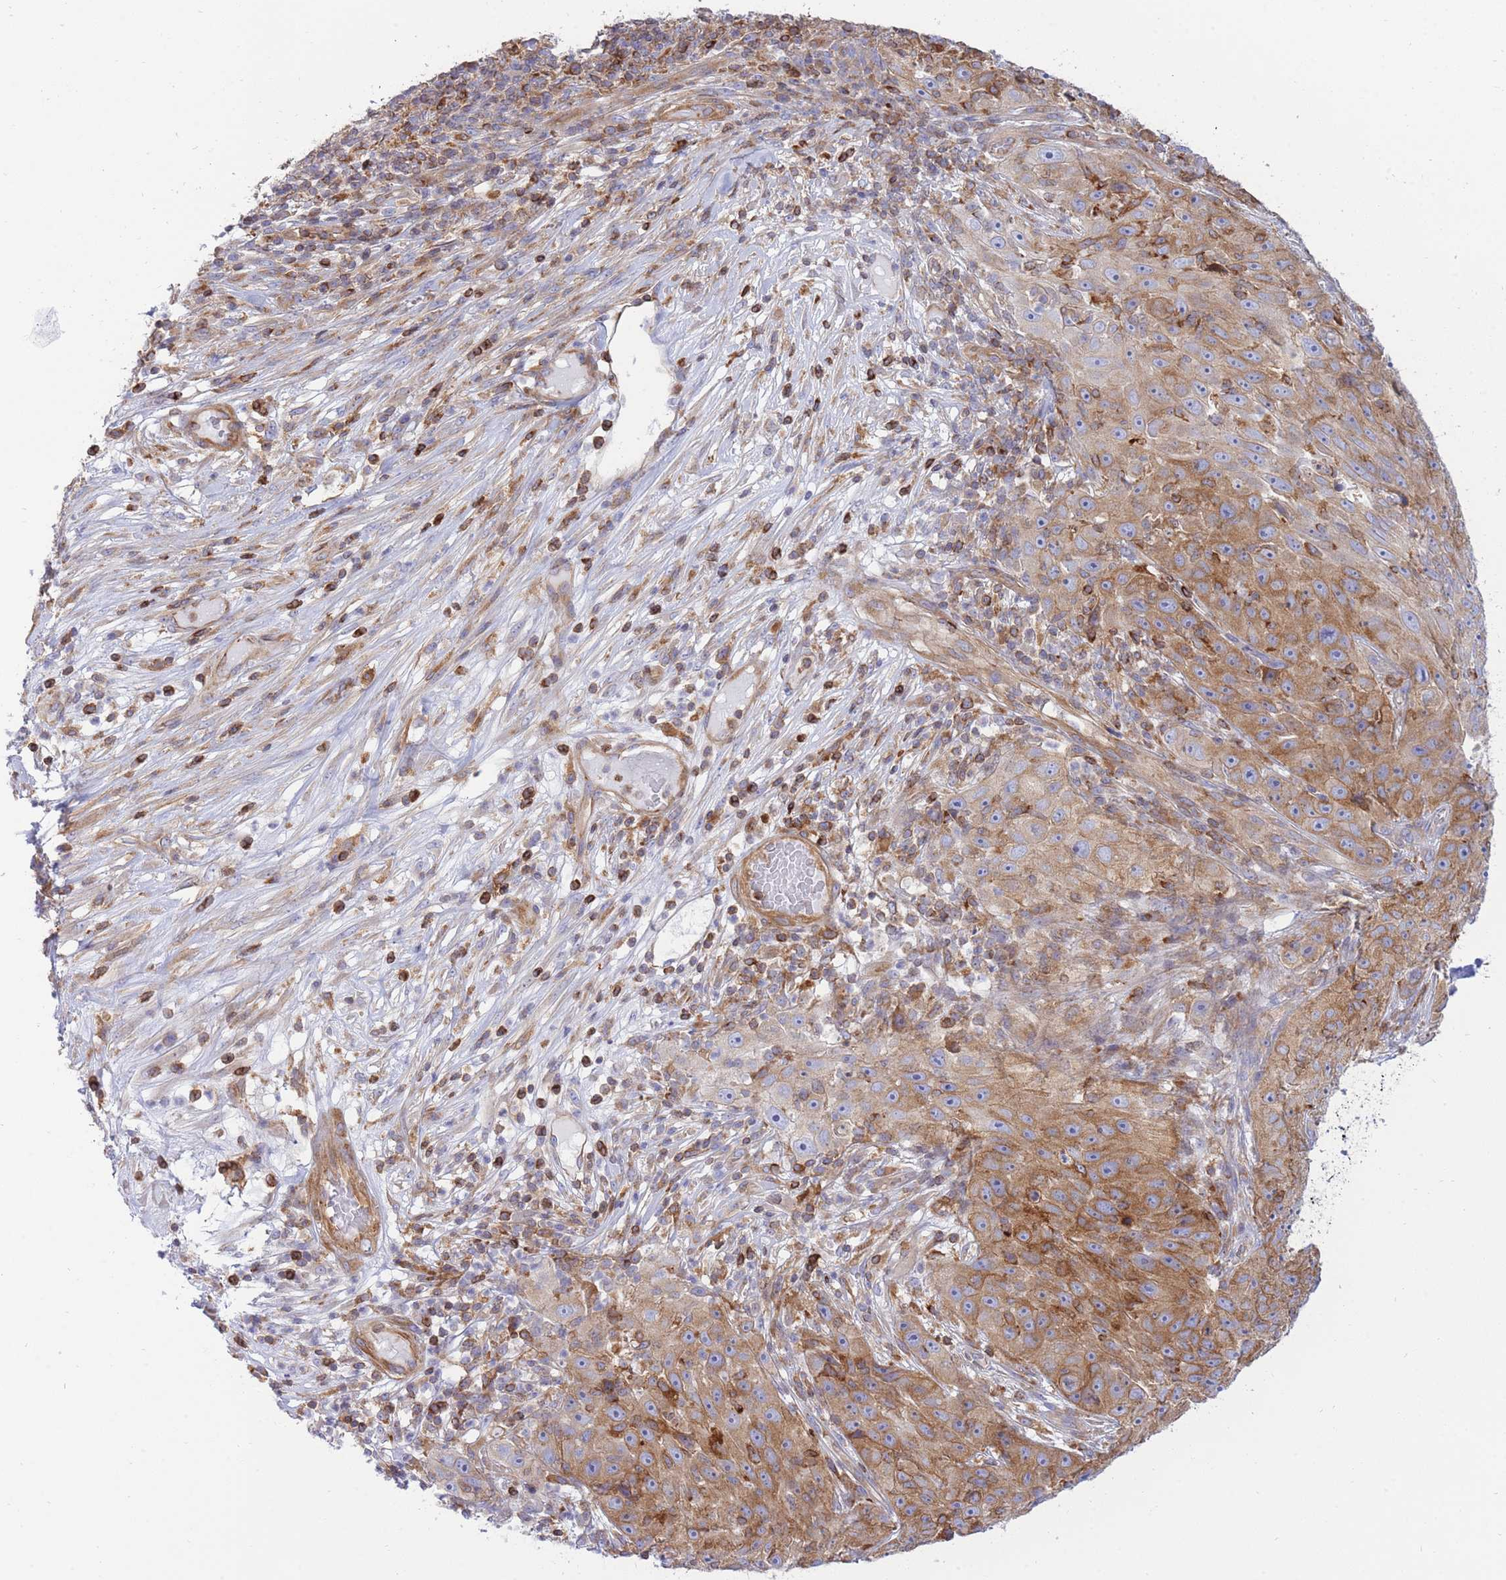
{"staining": {"intensity": "moderate", "quantity": ">75%", "location": "cytoplasmic/membranous"}, "tissue": "skin cancer", "cell_type": "Tumor cells", "image_type": "cancer", "snomed": [{"axis": "morphology", "description": "Squamous cell carcinoma, NOS"}, {"axis": "topography", "description": "Skin"}], "caption": "High-power microscopy captured an IHC micrograph of skin squamous cell carcinoma, revealing moderate cytoplasmic/membranous expression in about >75% of tumor cells.", "gene": "REM1", "patient": {"sex": "female", "age": 87}}